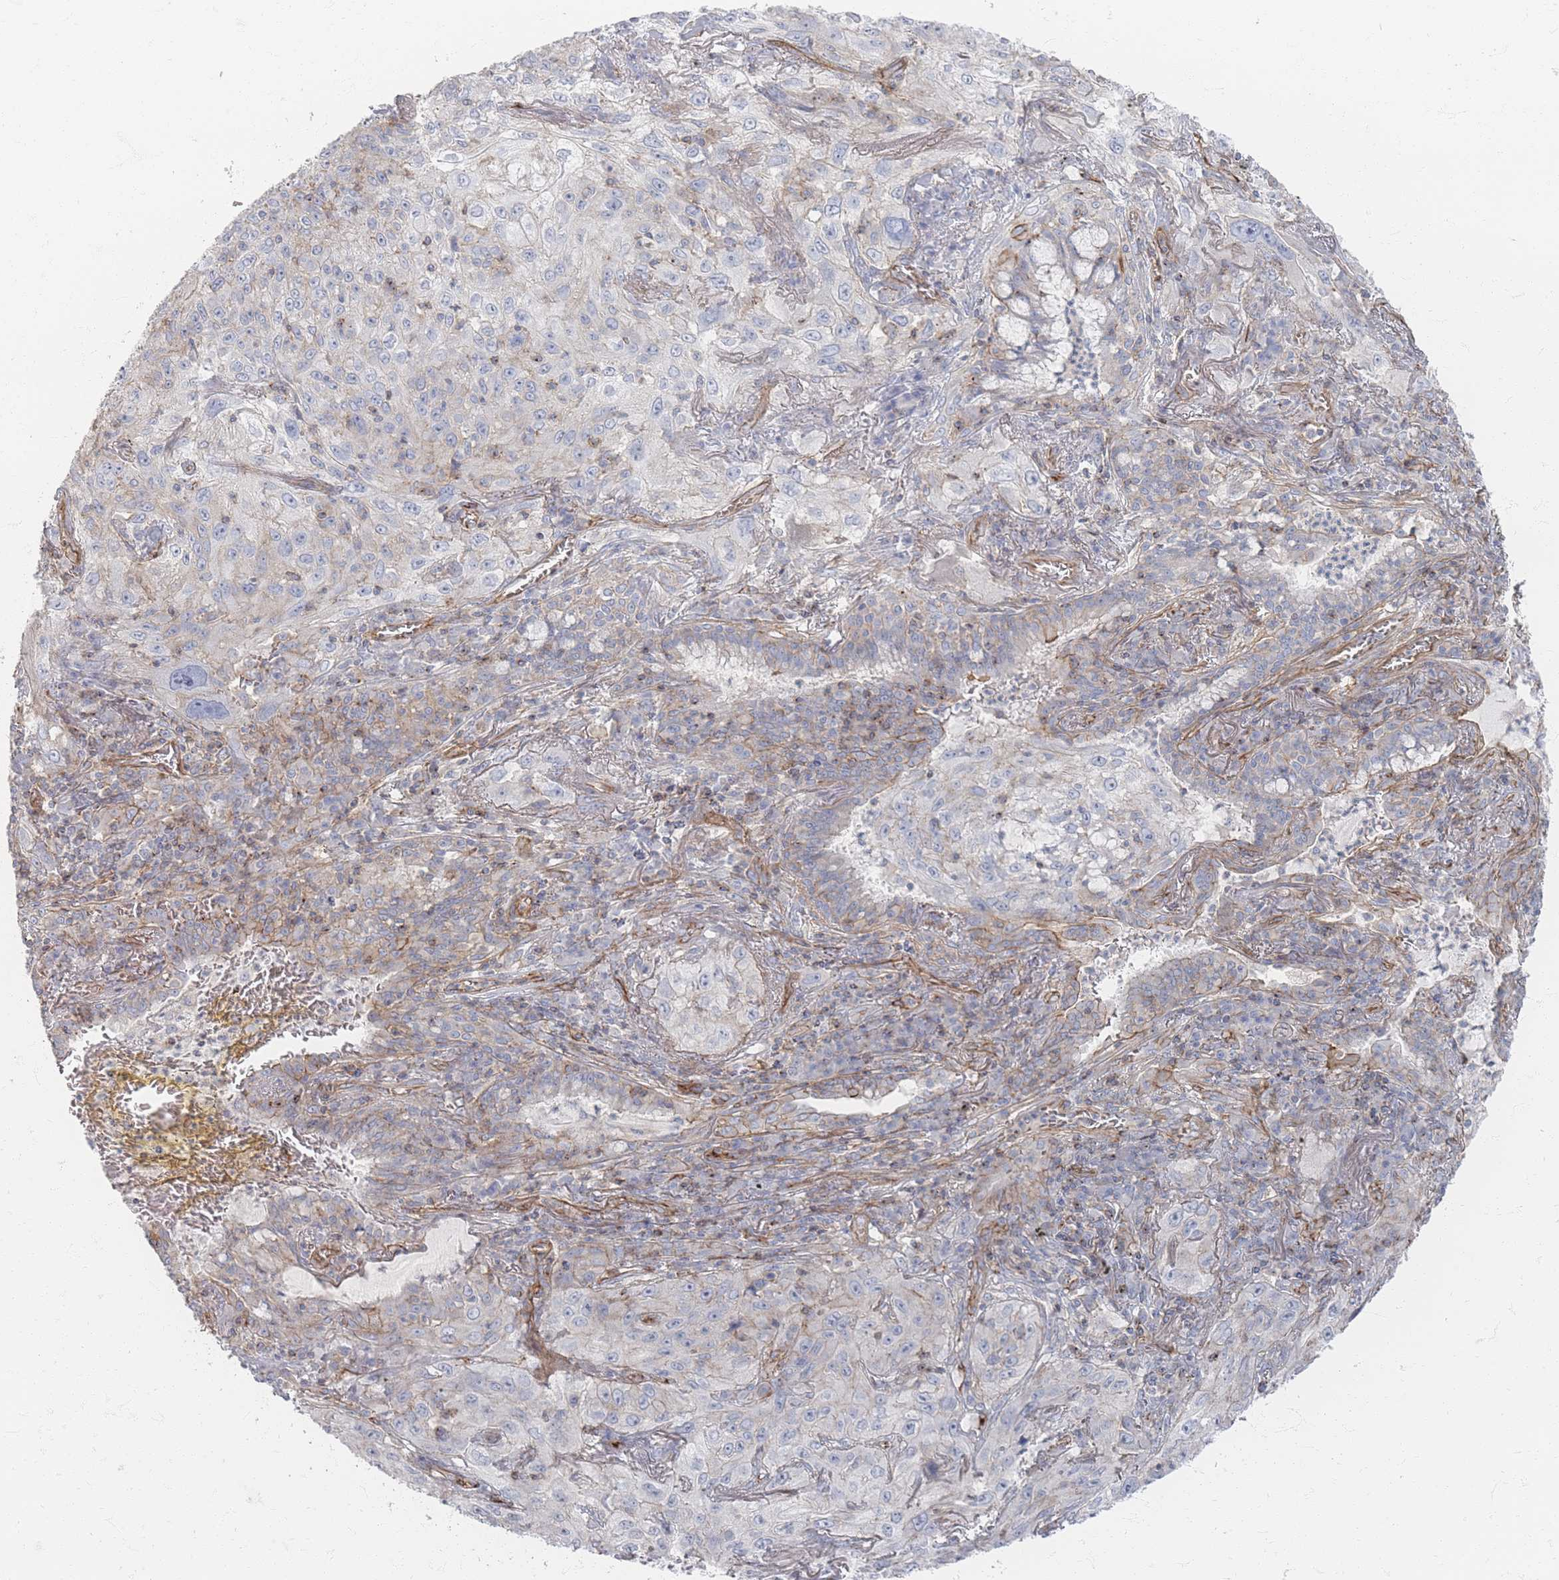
{"staining": {"intensity": "negative", "quantity": "none", "location": "none"}, "tissue": "lung cancer", "cell_type": "Tumor cells", "image_type": "cancer", "snomed": [{"axis": "morphology", "description": "Squamous cell carcinoma, NOS"}, {"axis": "topography", "description": "Lung"}], "caption": "The image demonstrates no significant staining in tumor cells of lung squamous cell carcinoma.", "gene": "GNB1", "patient": {"sex": "female", "age": 69}}